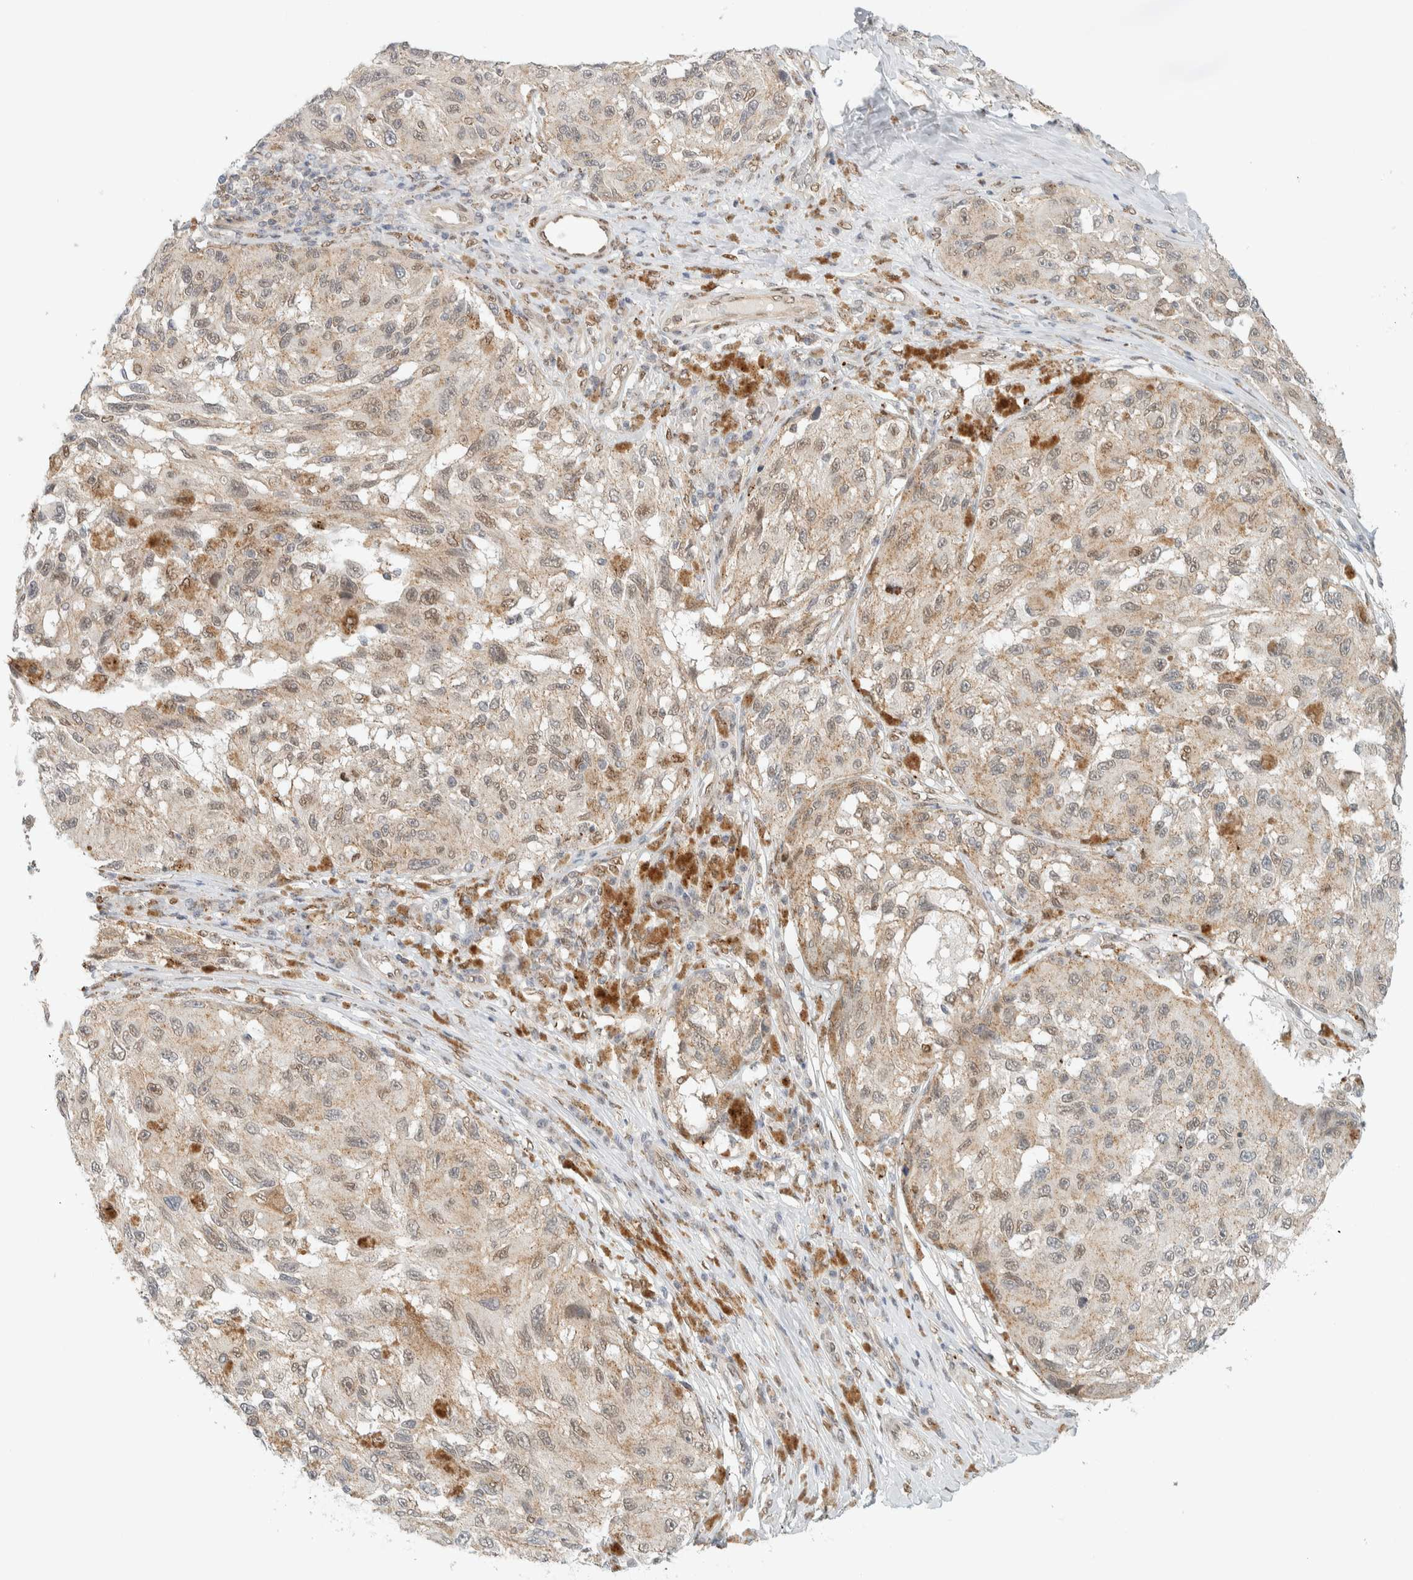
{"staining": {"intensity": "weak", "quantity": ">75%", "location": "cytoplasmic/membranous,nuclear"}, "tissue": "melanoma", "cell_type": "Tumor cells", "image_type": "cancer", "snomed": [{"axis": "morphology", "description": "Malignant melanoma, NOS"}, {"axis": "topography", "description": "Skin"}], "caption": "This image demonstrates malignant melanoma stained with IHC to label a protein in brown. The cytoplasmic/membranous and nuclear of tumor cells show weak positivity for the protein. Nuclei are counter-stained blue.", "gene": "TFE3", "patient": {"sex": "female", "age": 73}}